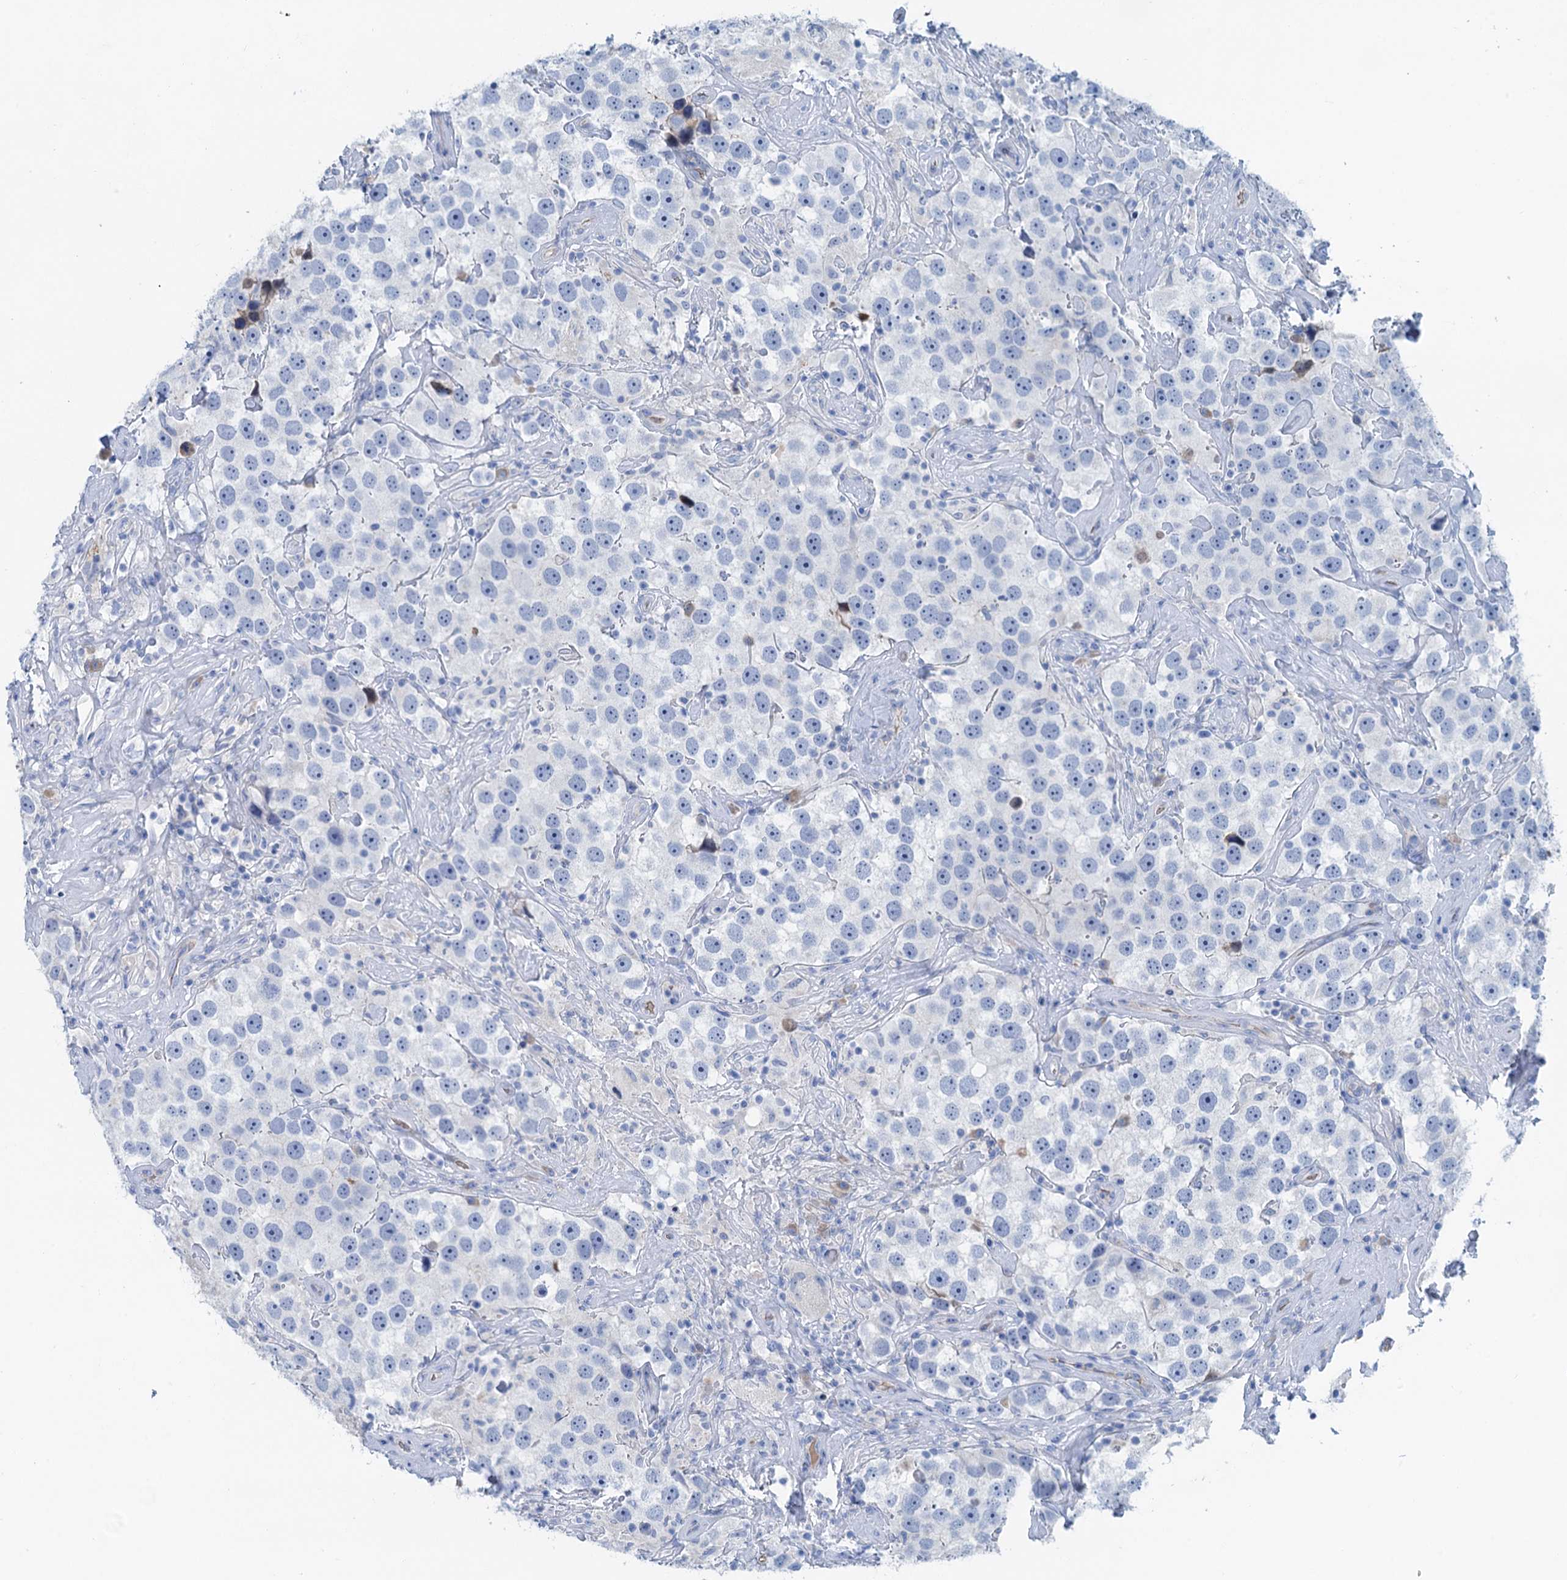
{"staining": {"intensity": "negative", "quantity": "none", "location": "none"}, "tissue": "testis cancer", "cell_type": "Tumor cells", "image_type": "cancer", "snomed": [{"axis": "morphology", "description": "Seminoma, NOS"}, {"axis": "topography", "description": "Testis"}], "caption": "IHC of seminoma (testis) exhibits no expression in tumor cells. (Stains: DAB immunohistochemistry with hematoxylin counter stain, Microscopy: brightfield microscopy at high magnification).", "gene": "MYADML2", "patient": {"sex": "male", "age": 49}}